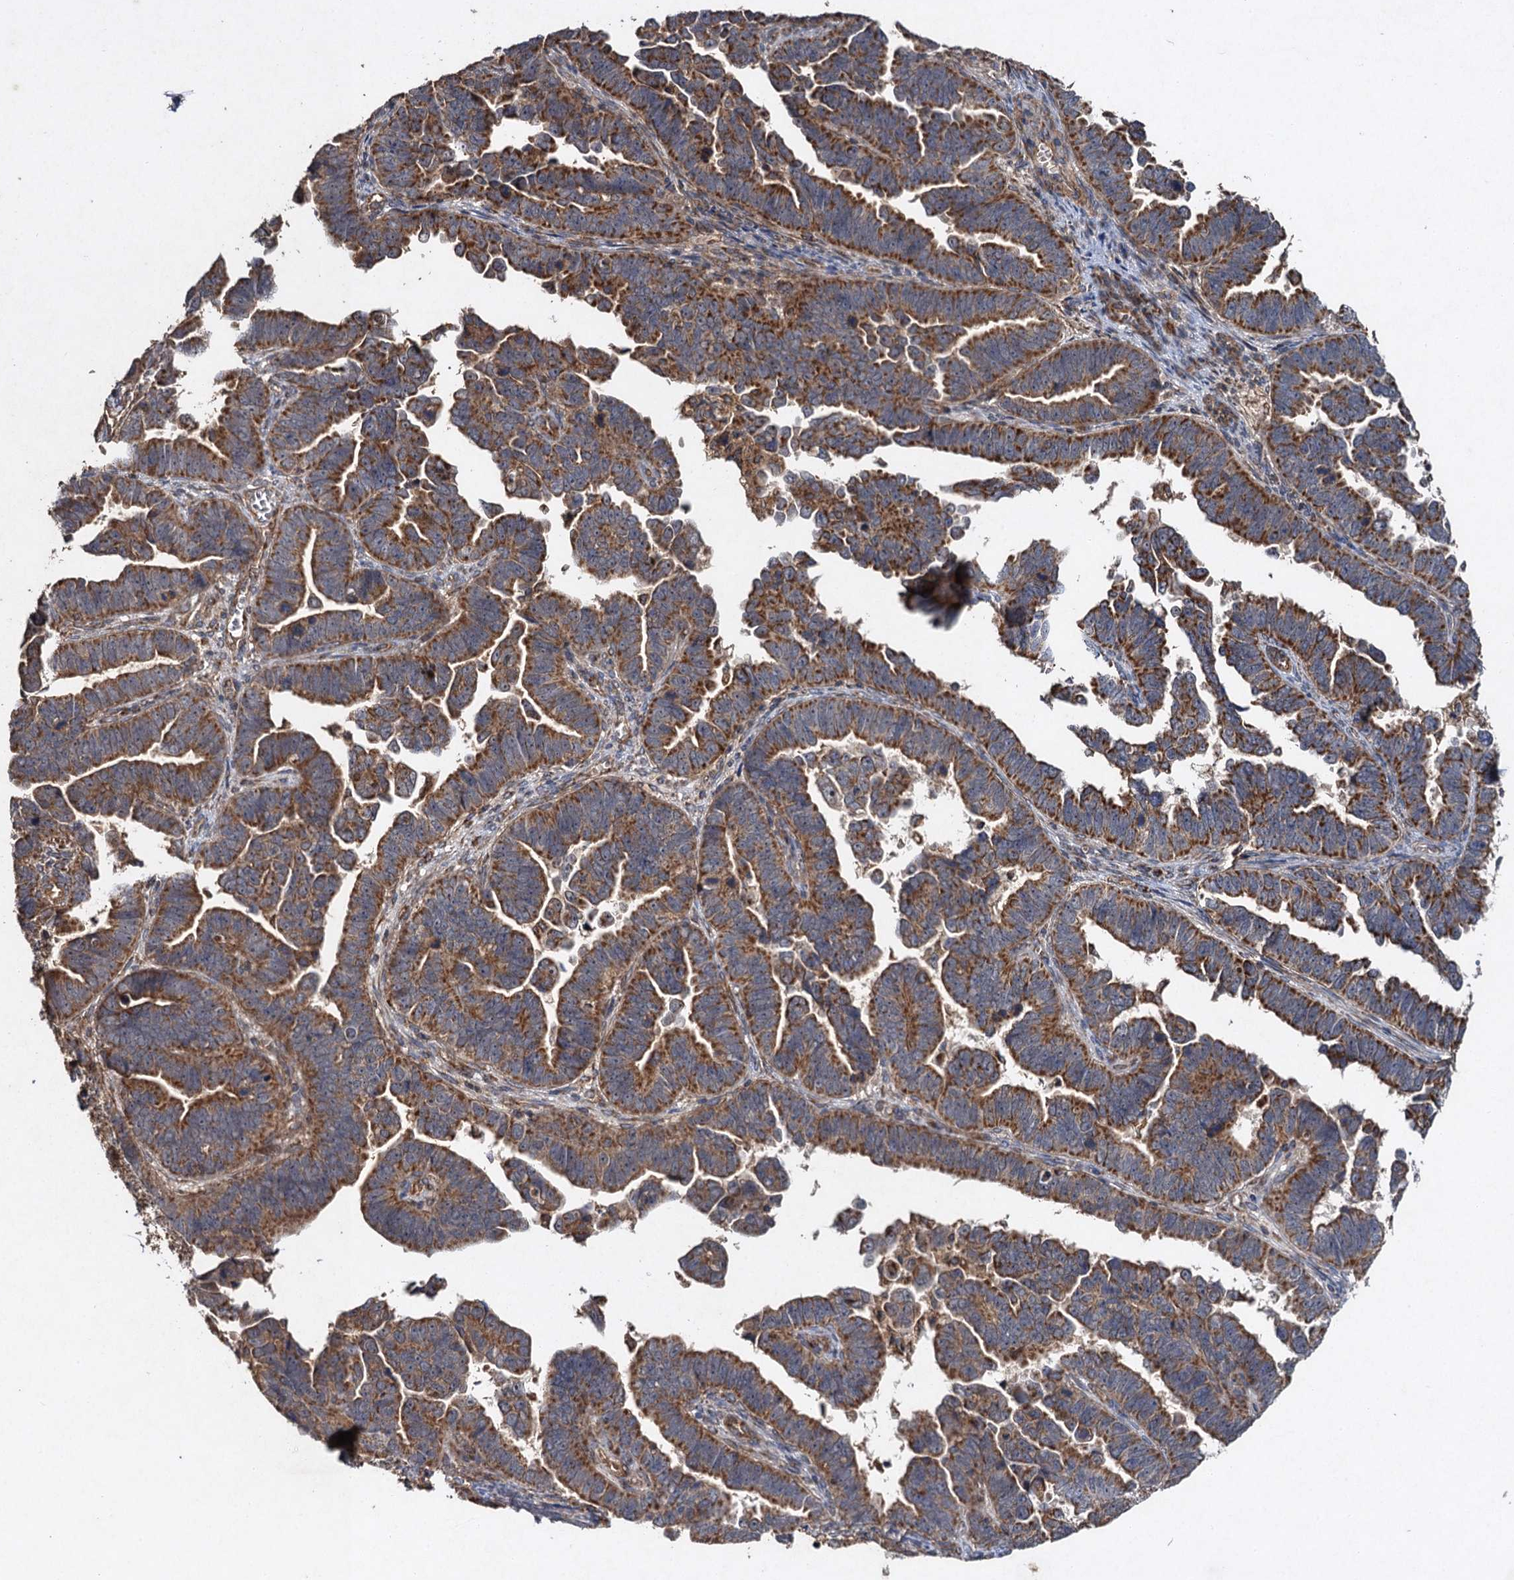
{"staining": {"intensity": "moderate", "quantity": ">75%", "location": "cytoplasmic/membranous"}, "tissue": "endometrial cancer", "cell_type": "Tumor cells", "image_type": "cancer", "snomed": [{"axis": "morphology", "description": "Adenocarcinoma, NOS"}, {"axis": "topography", "description": "Endometrium"}], "caption": "About >75% of tumor cells in human endometrial cancer exhibit moderate cytoplasmic/membranous protein positivity as visualized by brown immunohistochemical staining.", "gene": "NDUFA13", "patient": {"sex": "female", "age": 75}}